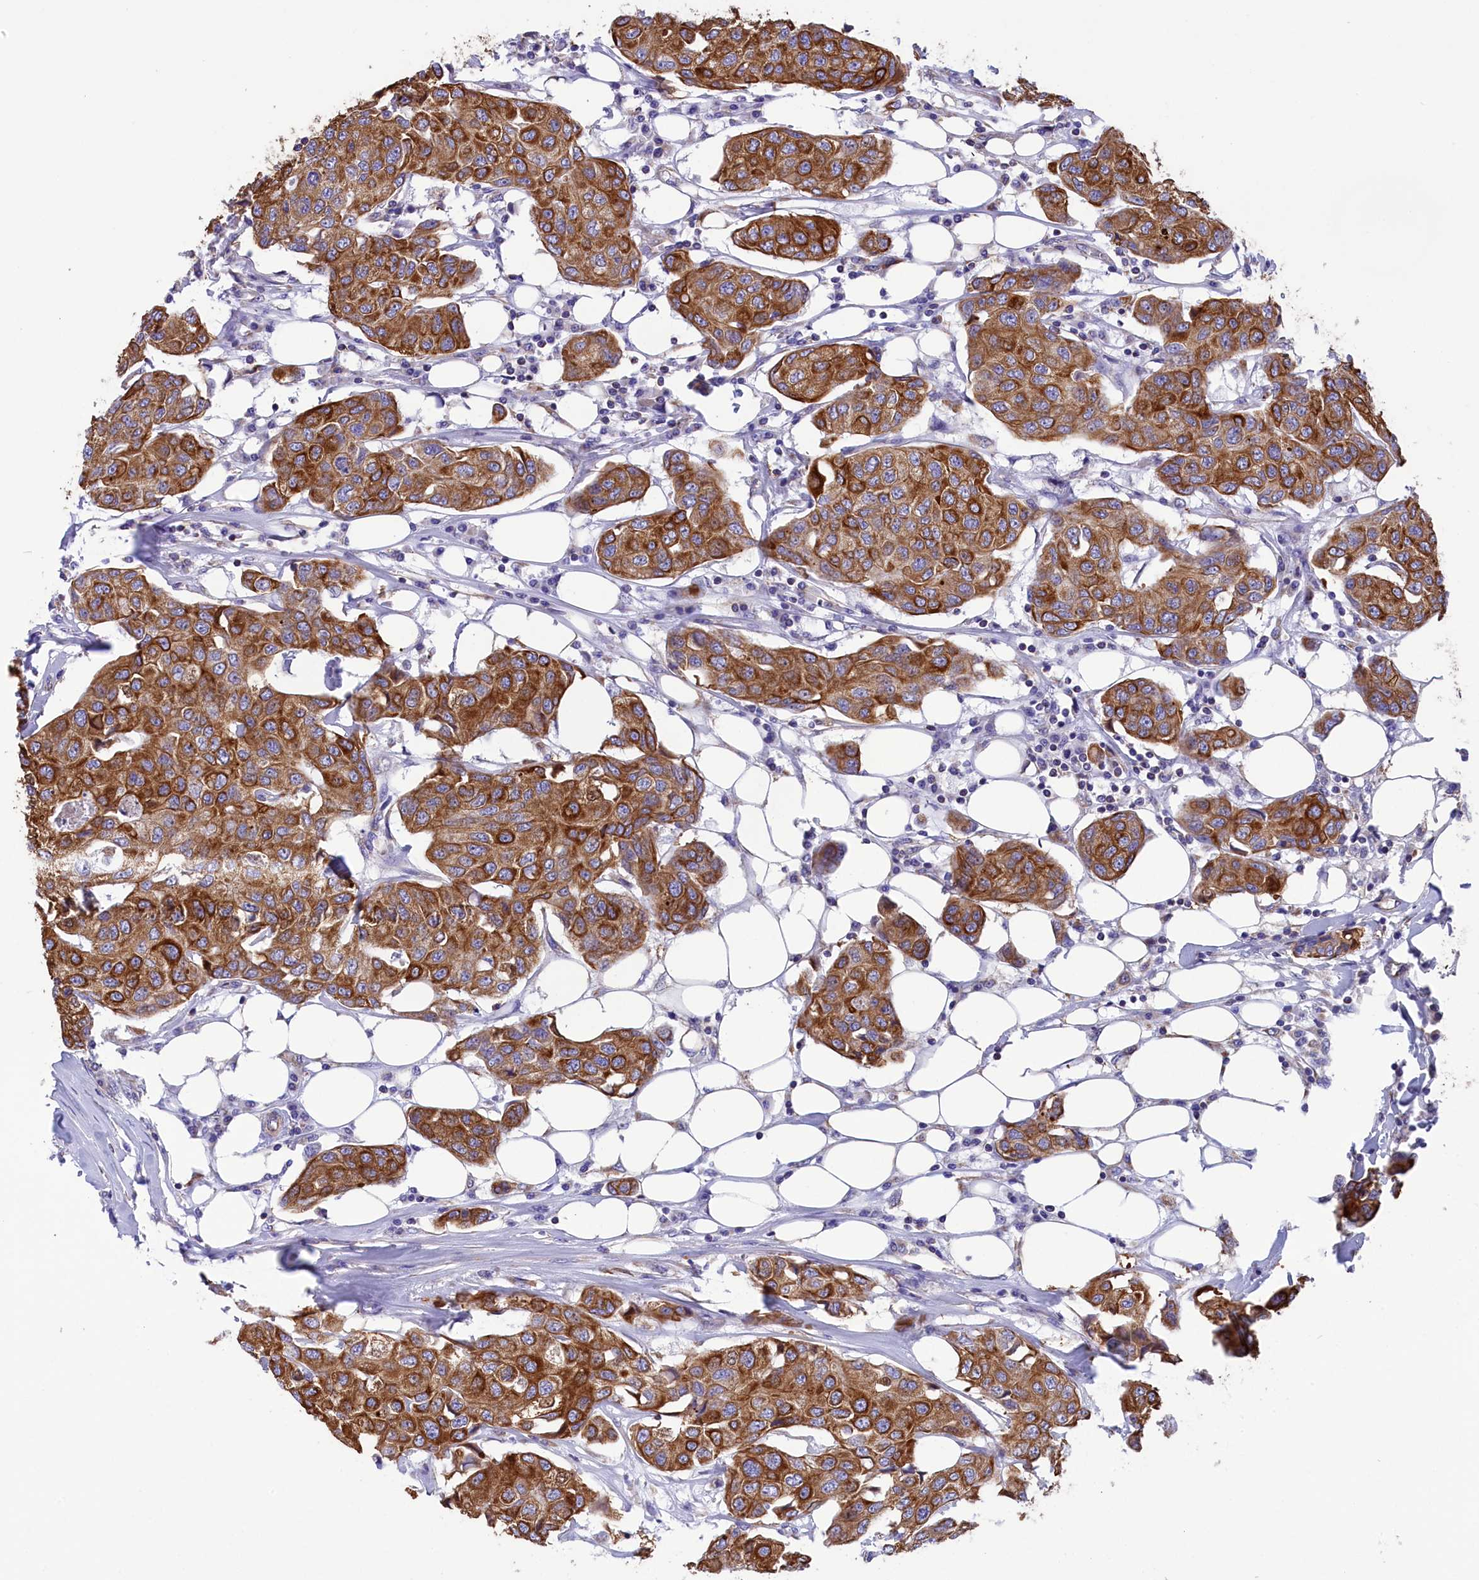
{"staining": {"intensity": "moderate", "quantity": ">75%", "location": "cytoplasmic/membranous"}, "tissue": "breast cancer", "cell_type": "Tumor cells", "image_type": "cancer", "snomed": [{"axis": "morphology", "description": "Duct carcinoma"}, {"axis": "topography", "description": "Breast"}], "caption": "Immunohistochemistry photomicrograph of human breast cancer stained for a protein (brown), which demonstrates medium levels of moderate cytoplasmic/membranous expression in about >75% of tumor cells.", "gene": "GATB", "patient": {"sex": "female", "age": 80}}